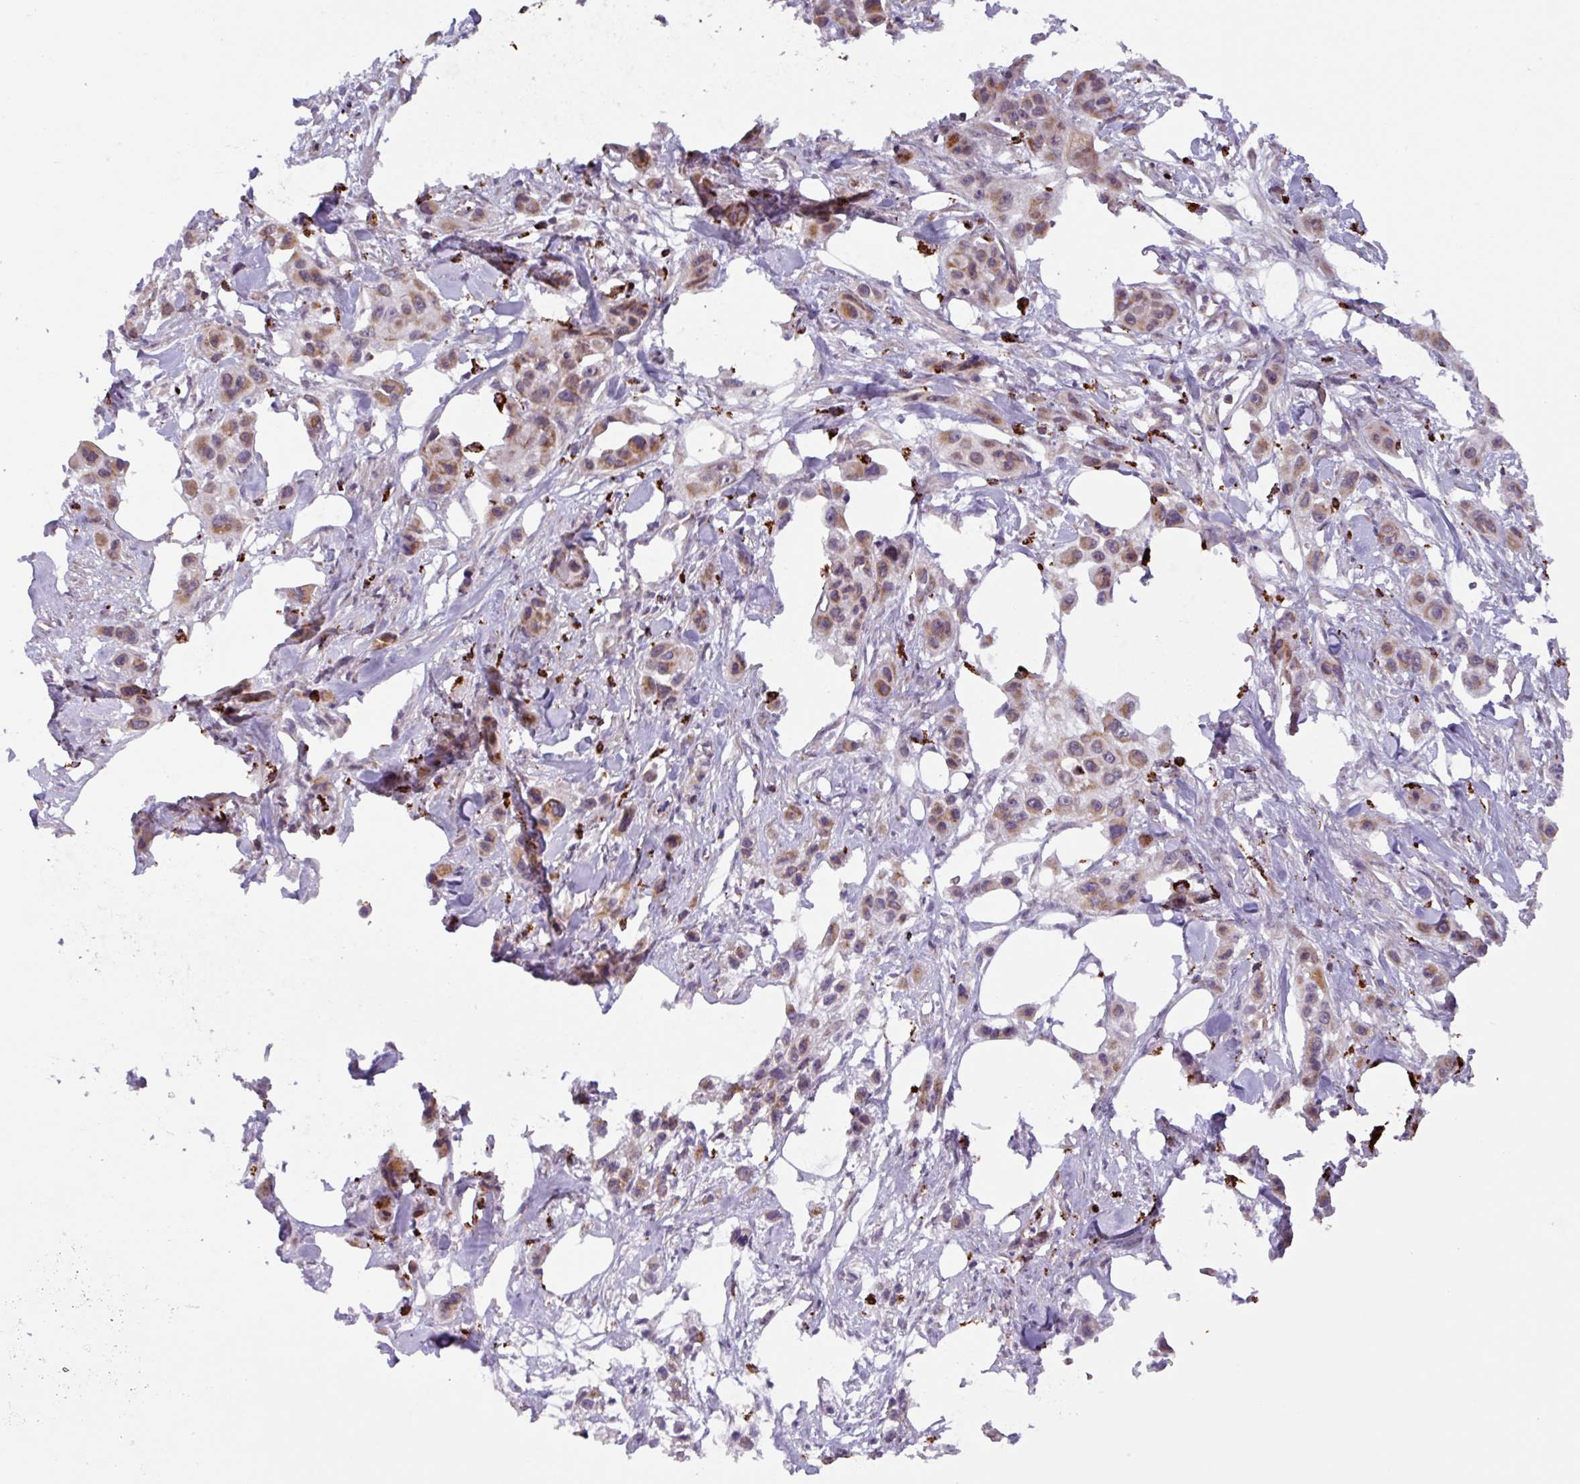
{"staining": {"intensity": "moderate", "quantity": ">75%", "location": "cytoplasmic/membranous"}, "tissue": "skin cancer", "cell_type": "Tumor cells", "image_type": "cancer", "snomed": [{"axis": "morphology", "description": "Squamous cell carcinoma, NOS"}, {"axis": "topography", "description": "Skin"}], "caption": "IHC (DAB) staining of human skin squamous cell carcinoma exhibits moderate cytoplasmic/membranous protein positivity in about >75% of tumor cells. (DAB (3,3'-diaminobenzidine) IHC with brightfield microscopy, high magnification).", "gene": "AKIRIN1", "patient": {"sex": "male", "age": 63}}